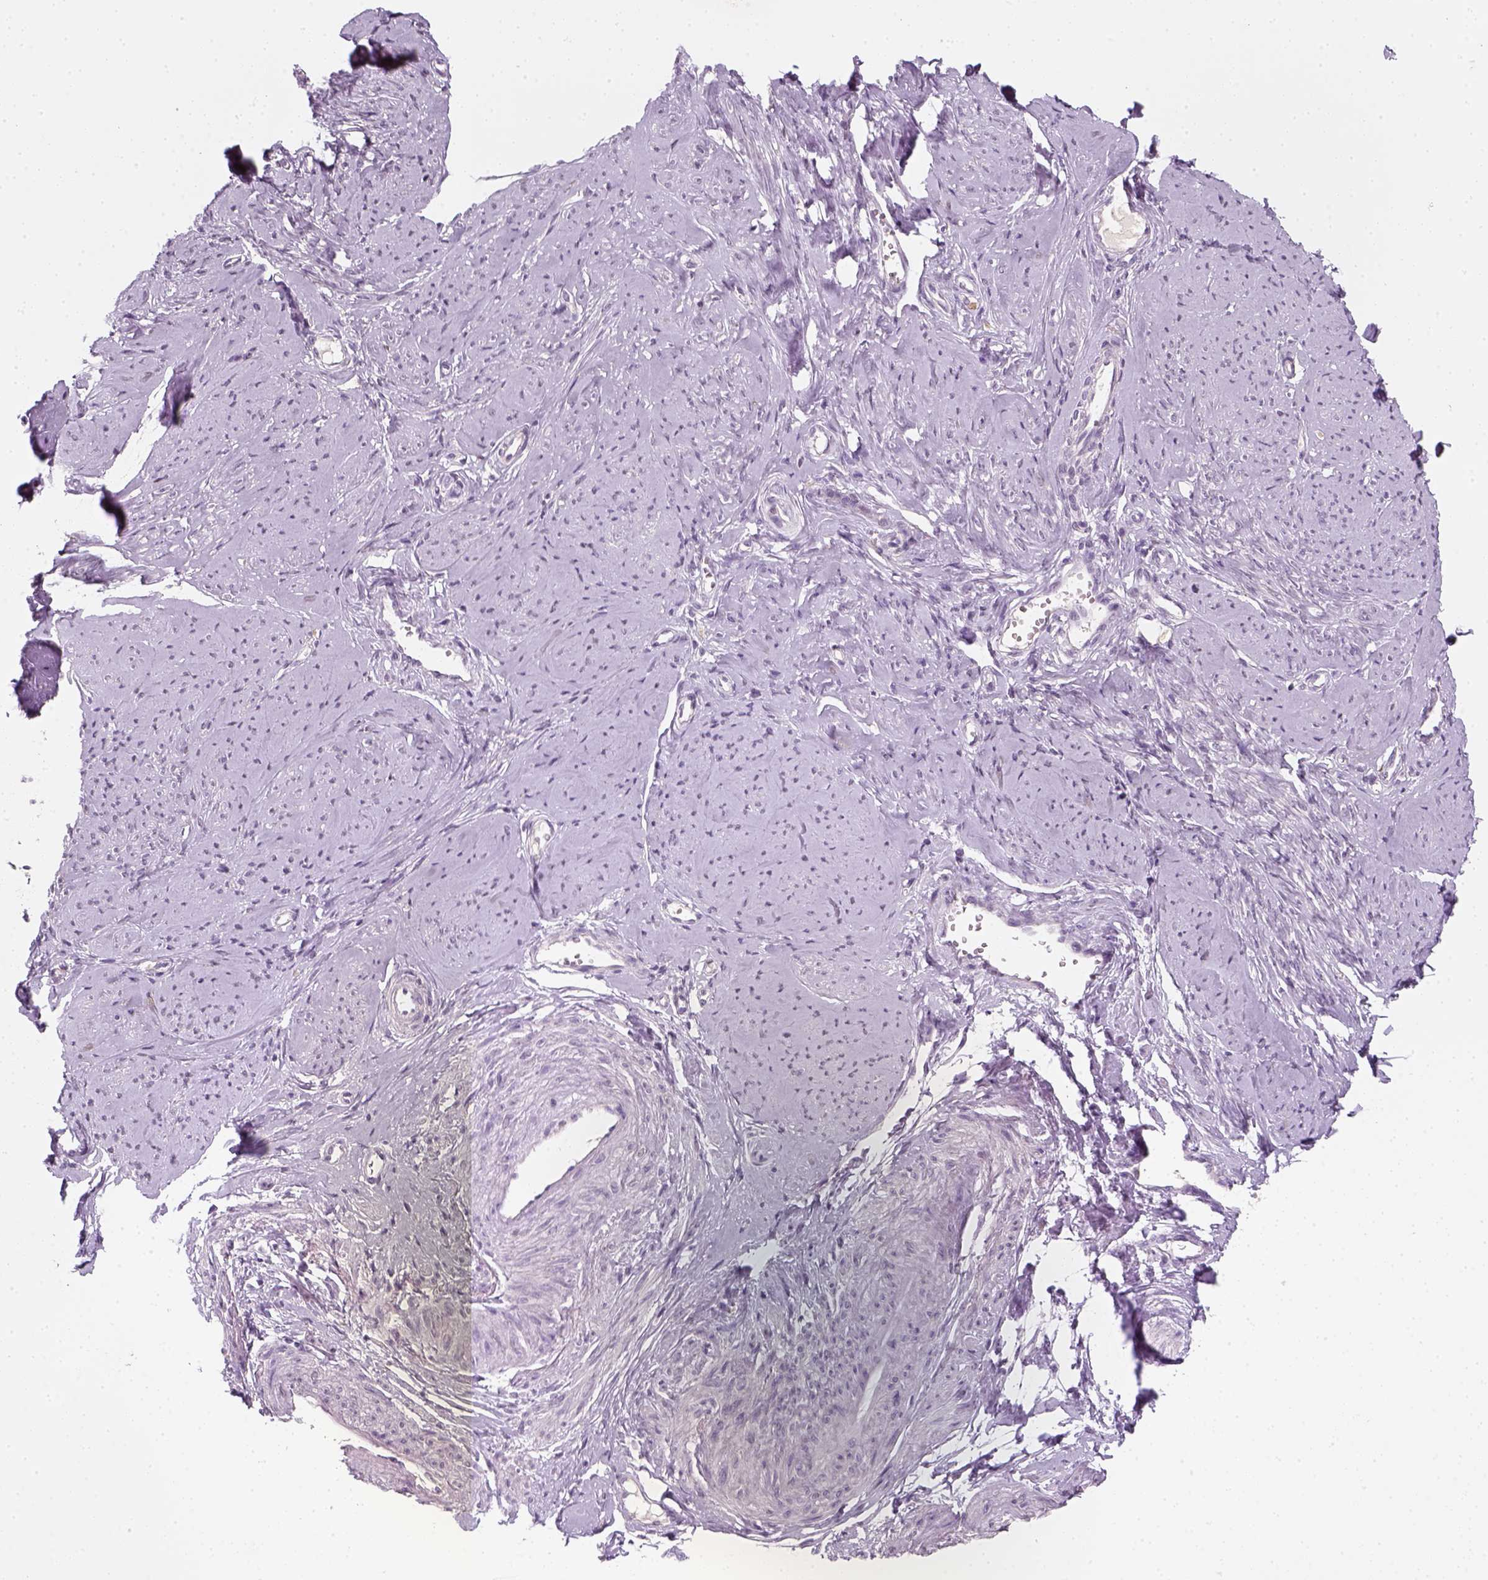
{"staining": {"intensity": "negative", "quantity": "none", "location": "none"}, "tissue": "smooth muscle", "cell_type": "Smooth muscle cells", "image_type": "normal", "snomed": [{"axis": "morphology", "description": "Normal tissue, NOS"}, {"axis": "topography", "description": "Smooth muscle"}], "caption": "Immunohistochemistry histopathology image of unremarkable smooth muscle stained for a protein (brown), which demonstrates no expression in smooth muscle cells. (Brightfield microscopy of DAB immunohistochemistry at high magnification).", "gene": "TP53", "patient": {"sex": "female", "age": 48}}